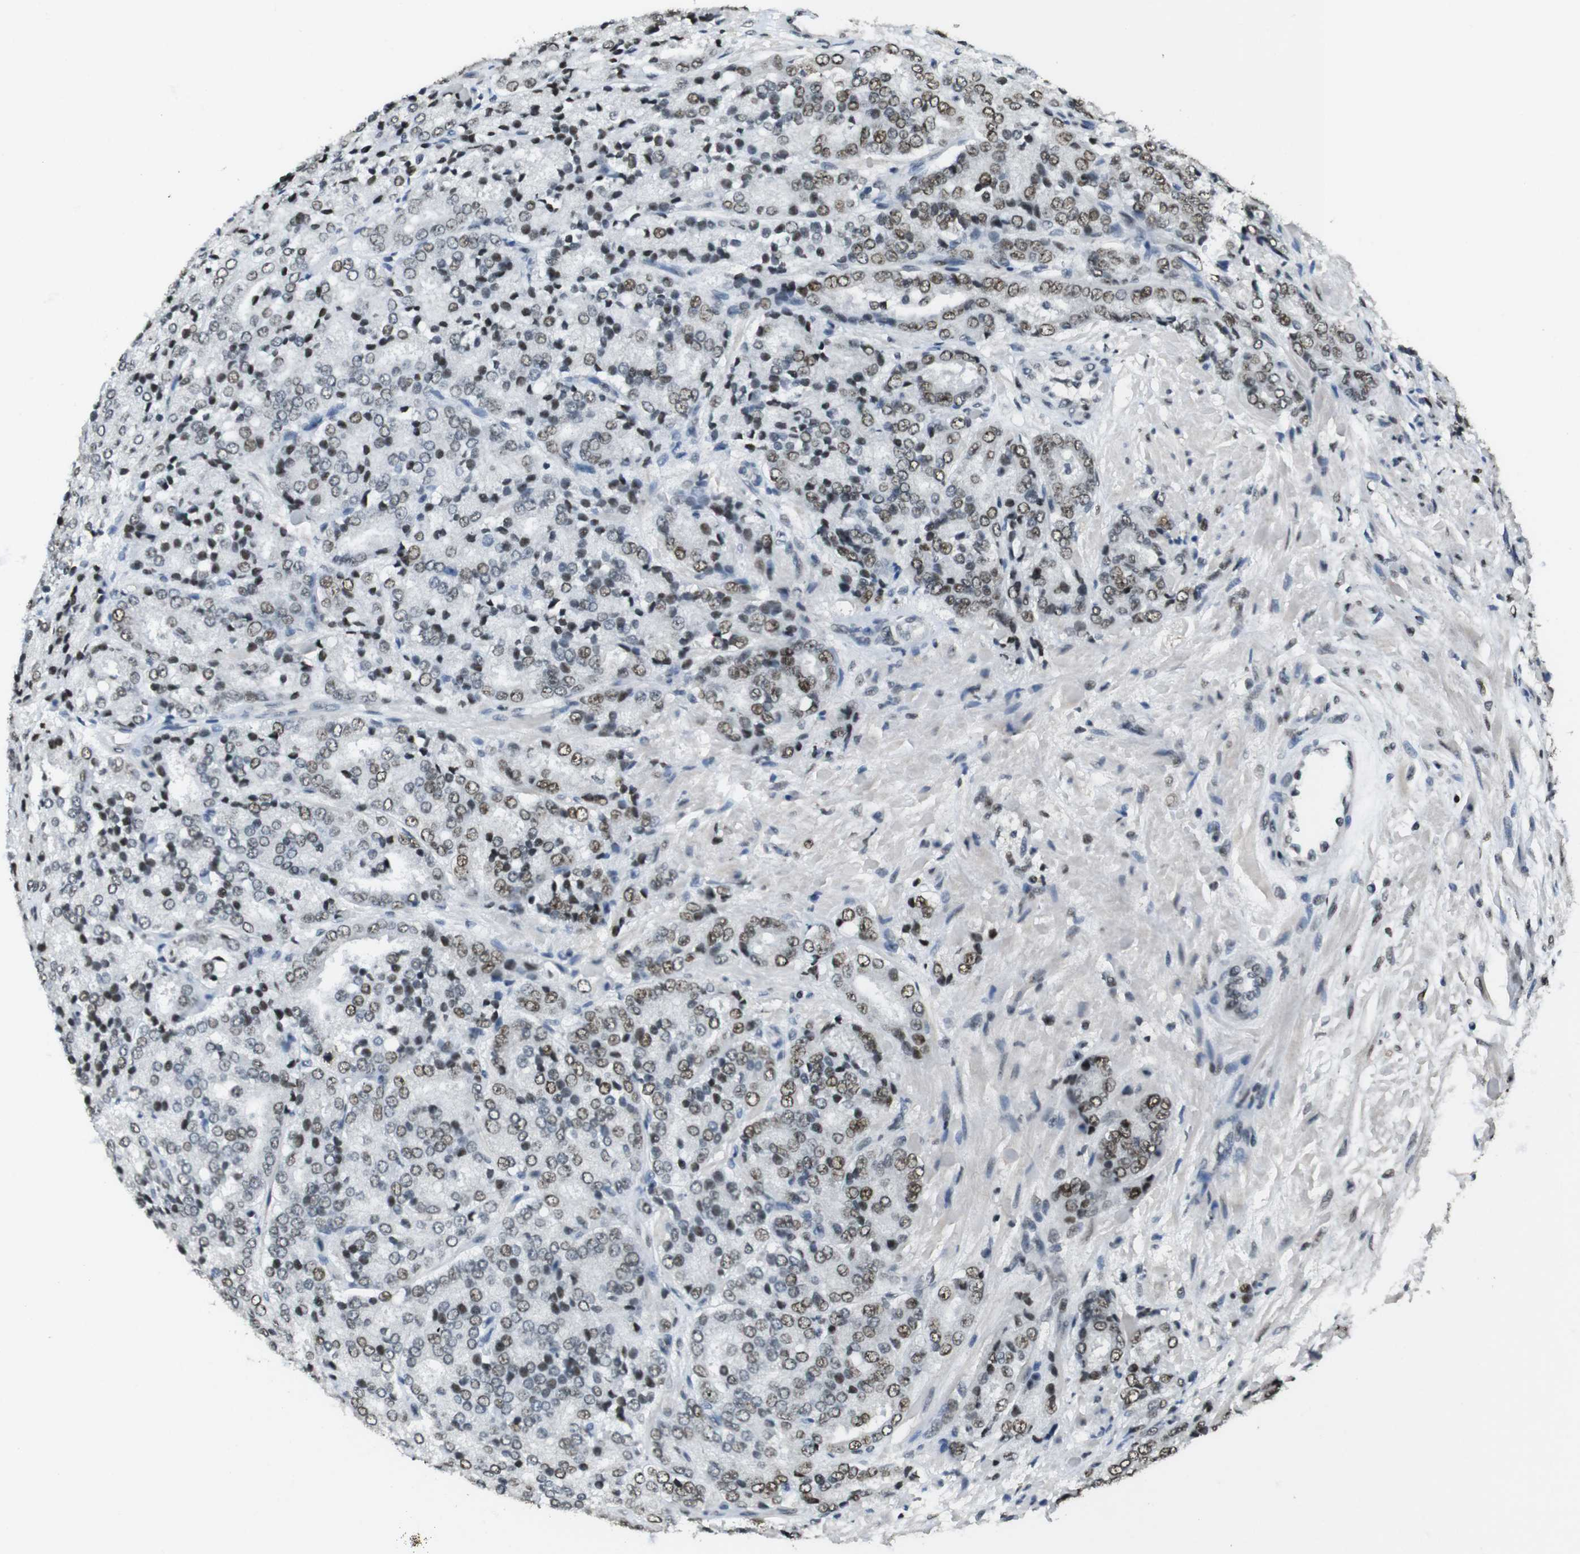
{"staining": {"intensity": "moderate", "quantity": "<25%", "location": "nuclear"}, "tissue": "prostate cancer", "cell_type": "Tumor cells", "image_type": "cancer", "snomed": [{"axis": "morphology", "description": "Adenocarcinoma, High grade"}, {"axis": "topography", "description": "Prostate"}], "caption": "DAB (3,3'-diaminobenzidine) immunohistochemical staining of human prostate cancer (high-grade adenocarcinoma) exhibits moderate nuclear protein staining in about <25% of tumor cells.", "gene": "CSNK2B", "patient": {"sex": "male", "age": 65}}